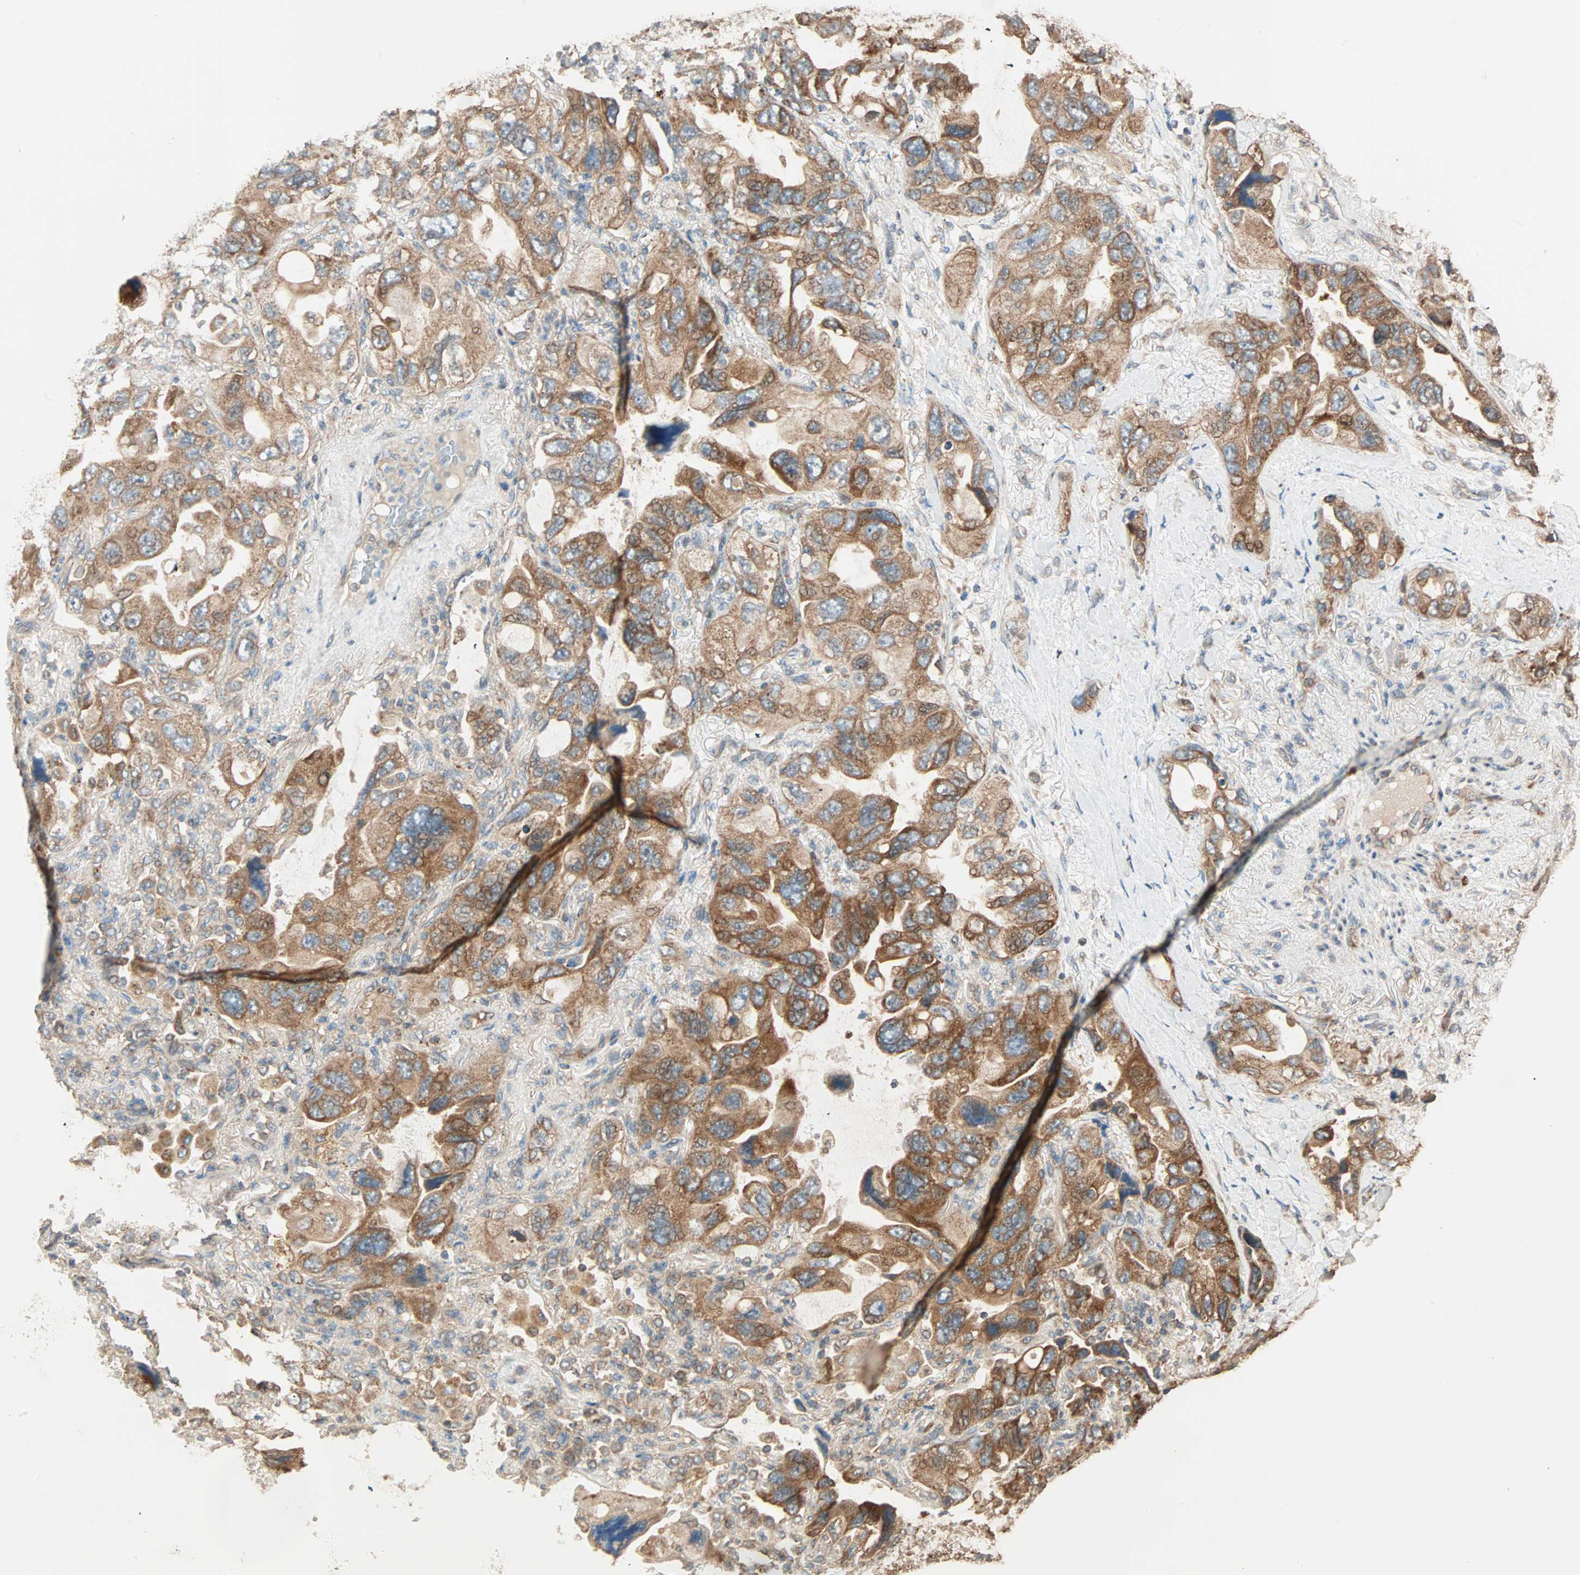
{"staining": {"intensity": "strong", "quantity": ">75%", "location": "cytoplasmic/membranous"}, "tissue": "lung cancer", "cell_type": "Tumor cells", "image_type": "cancer", "snomed": [{"axis": "morphology", "description": "Squamous cell carcinoma, NOS"}, {"axis": "topography", "description": "Lung"}], "caption": "The photomicrograph displays staining of lung cancer, revealing strong cytoplasmic/membranous protein positivity (brown color) within tumor cells. (Brightfield microscopy of DAB IHC at high magnification).", "gene": "EIF4G2", "patient": {"sex": "female", "age": 73}}